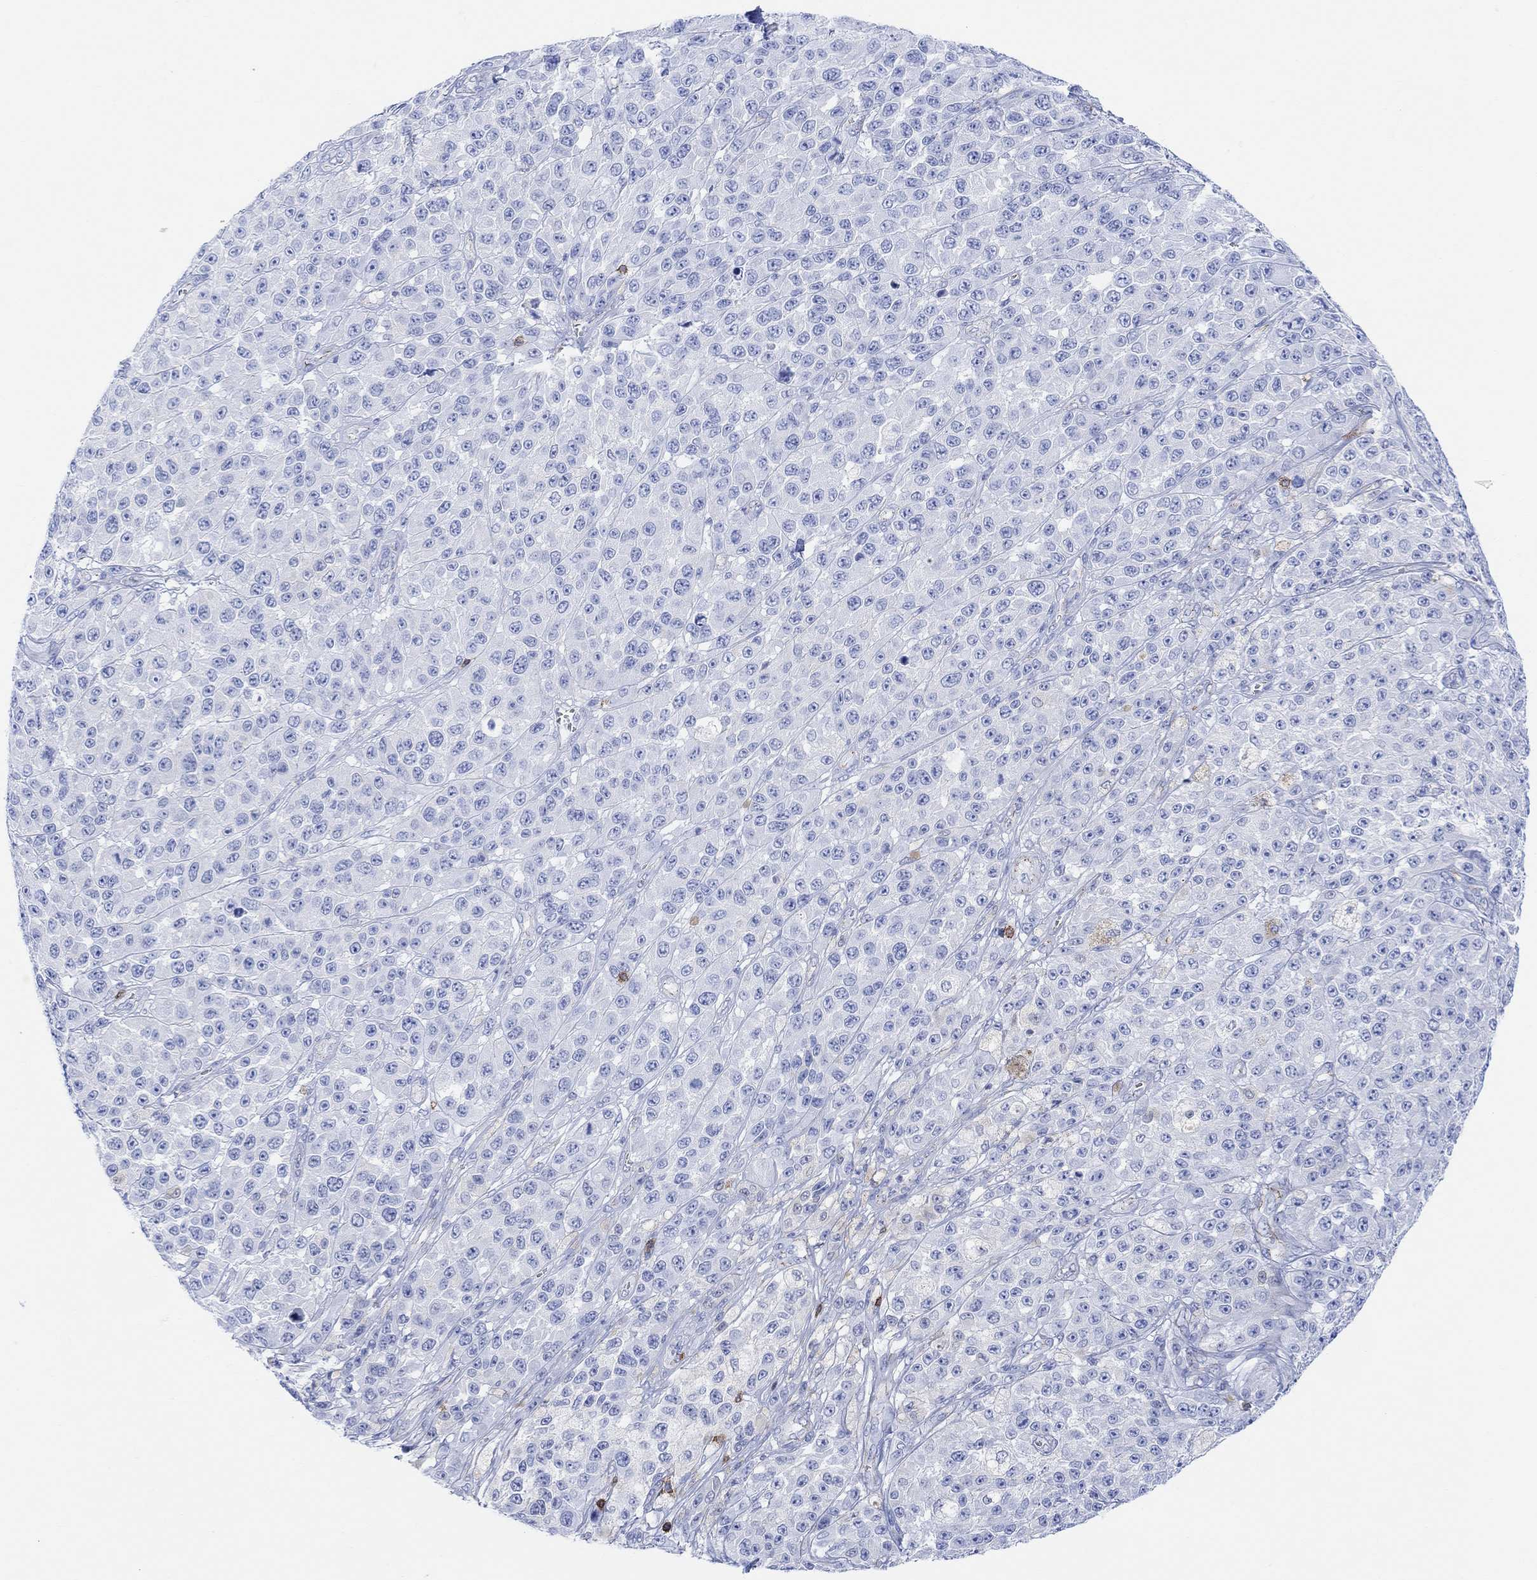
{"staining": {"intensity": "negative", "quantity": "none", "location": "none"}, "tissue": "melanoma", "cell_type": "Tumor cells", "image_type": "cancer", "snomed": [{"axis": "morphology", "description": "Malignant melanoma, NOS"}, {"axis": "topography", "description": "Skin"}], "caption": "This is an immunohistochemistry (IHC) histopathology image of human malignant melanoma. There is no positivity in tumor cells.", "gene": "GPR65", "patient": {"sex": "female", "age": 58}}